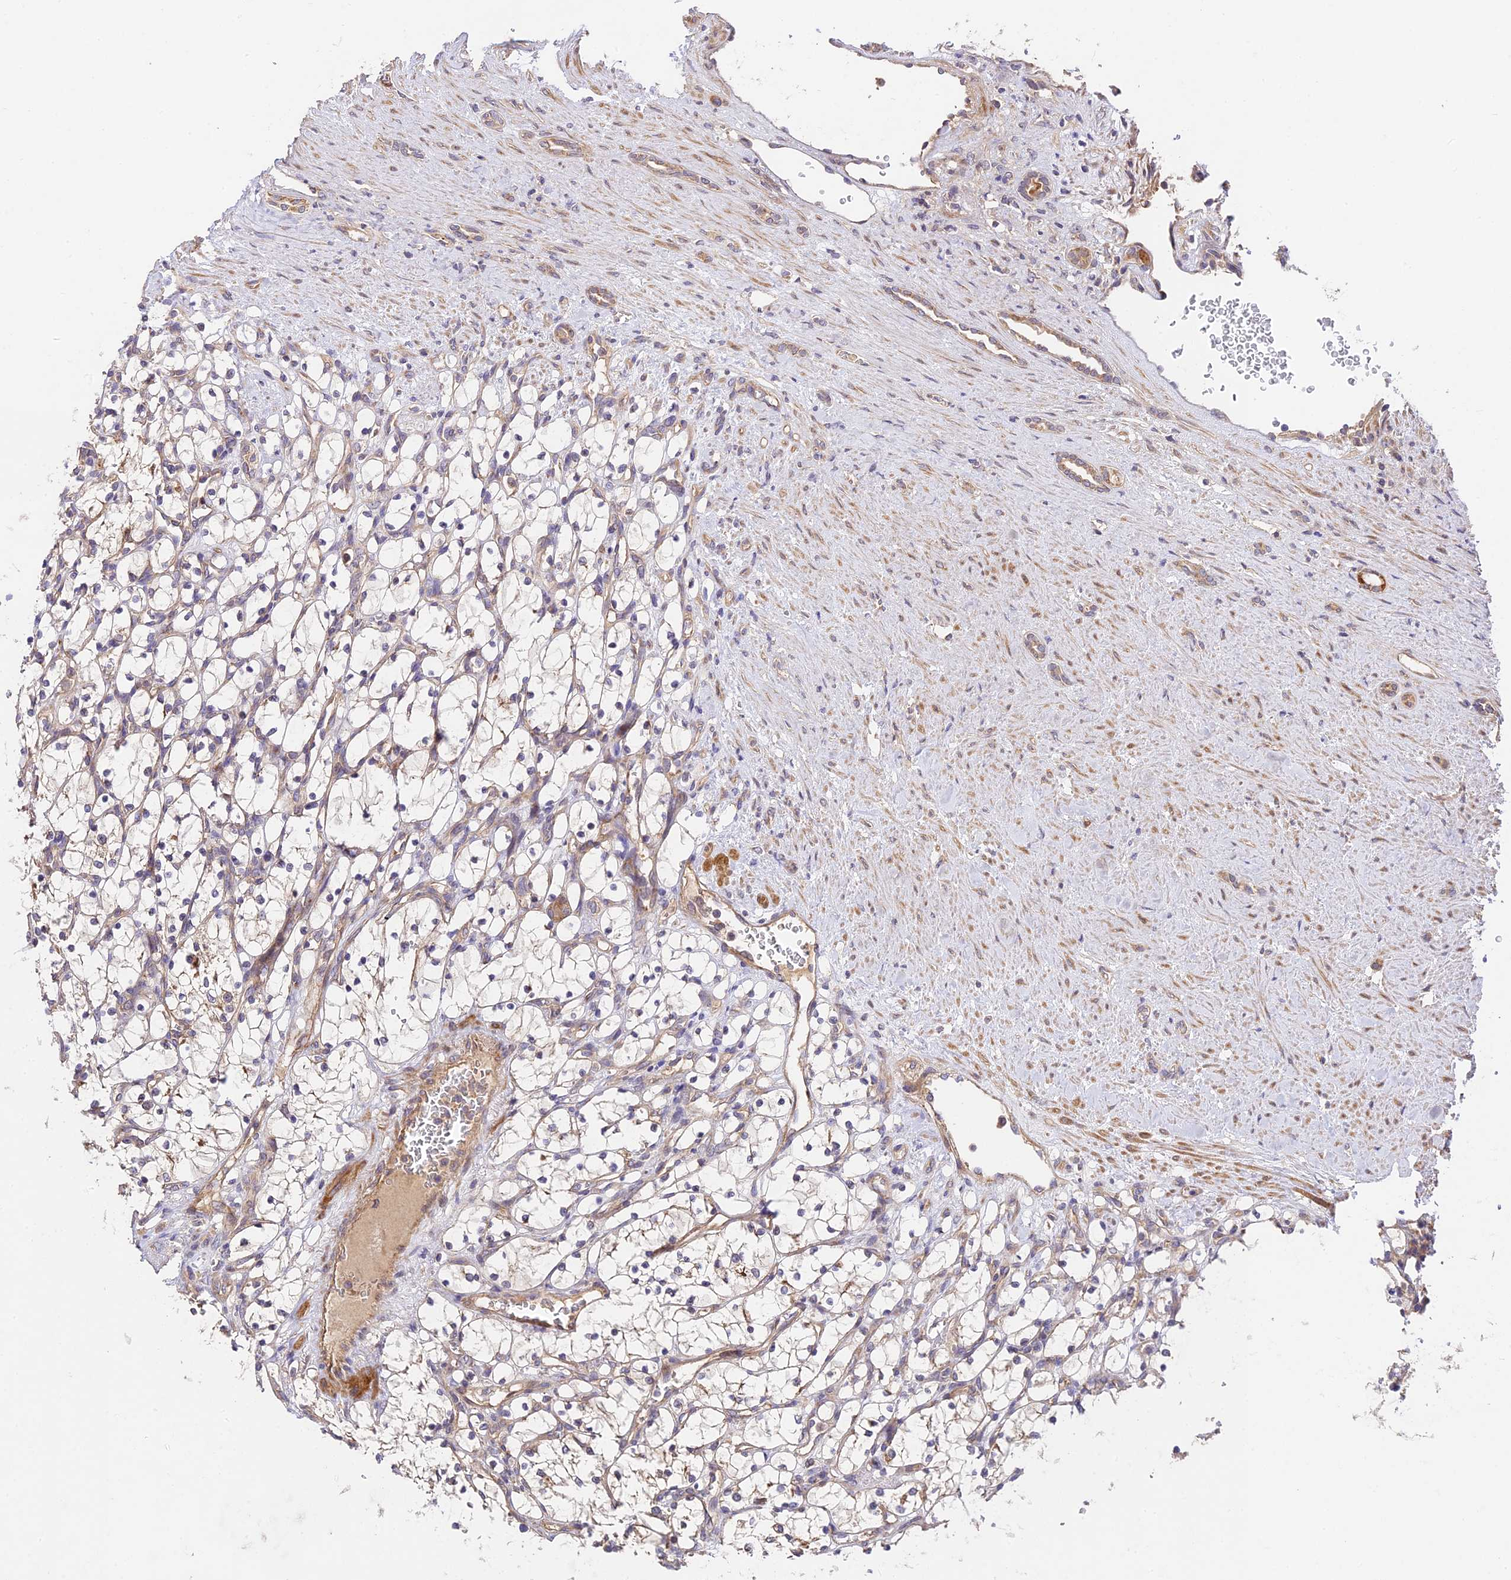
{"staining": {"intensity": "weak", "quantity": "<25%", "location": "cytoplasmic/membranous"}, "tissue": "renal cancer", "cell_type": "Tumor cells", "image_type": "cancer", "snomed": [{"axis": "morphology", "description": "Adenocarcinoma, NOS"}, {"axis": "topography", "description": "Kidney"}], "caption": "IHC histopathology image of neoplastic tissue: renal adenocarcinoma stained with DAB reveals no significant protein positivity in tumor cells.", "gene": "C3orf20", "patient": {"sex": "female", "age": 69}}